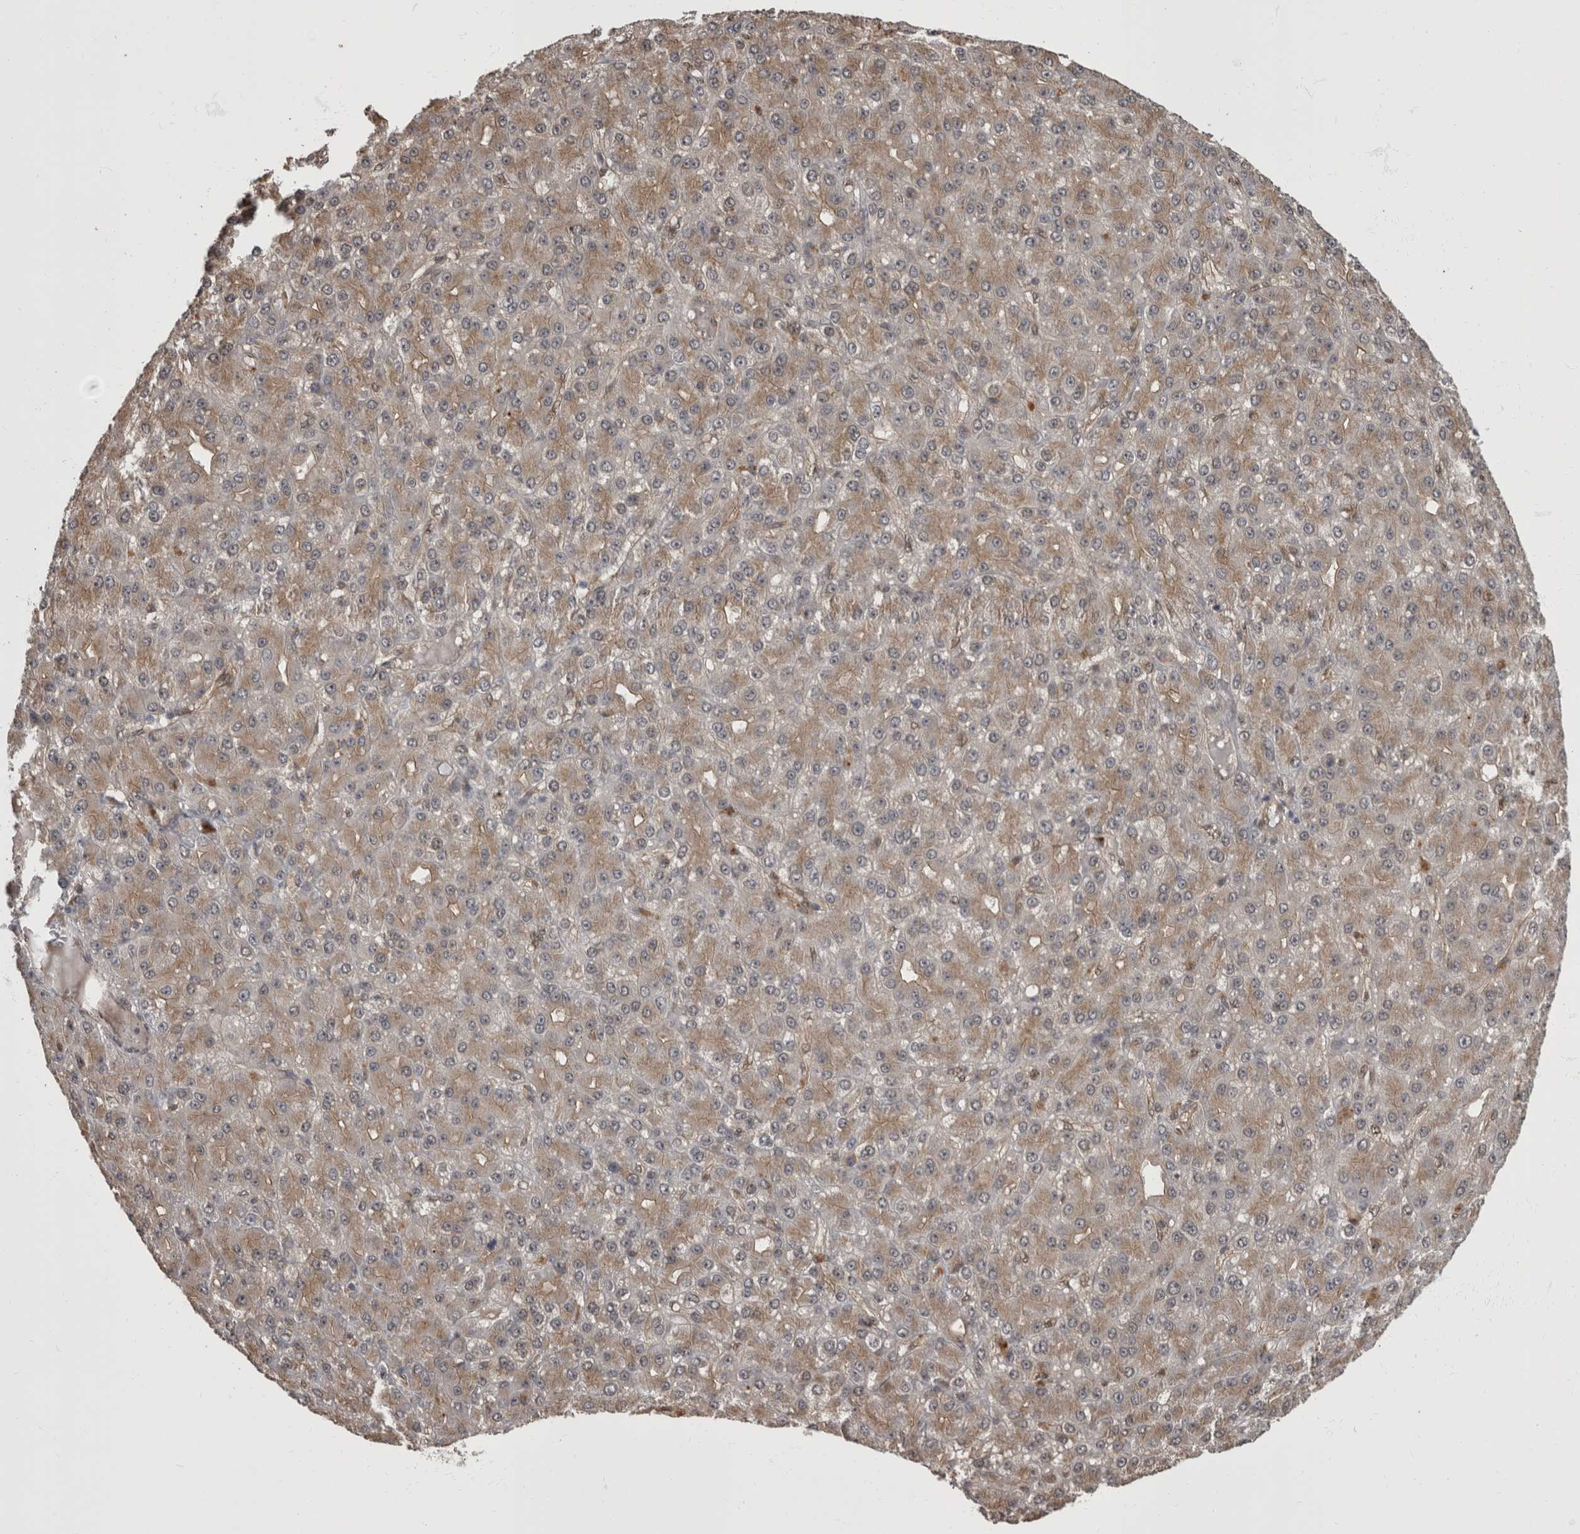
{"staining": {"intensity": "weak", "quantity": "25%-75%", "location": "cytoplasmic/membranous"}, "tissue": "liver cancer", "cell_type": "Tumor cells", "image_type": "cancer", "snomed": [{"axis": "morphology", "description": "Carcinoma, Hepatocellular, NOS"}, {"axis": "topography", "description": "Liver"}], "caption": "Liver cancer stained with DAB (3,3'-diaminobenzidine) immunohistochemistry reveals low levels of weak cytoplasmic/membranous positivity in about 25%-75% of tumor cells.", "gene": "AKT3", "patient": {"sex": "male", "age": 67}}